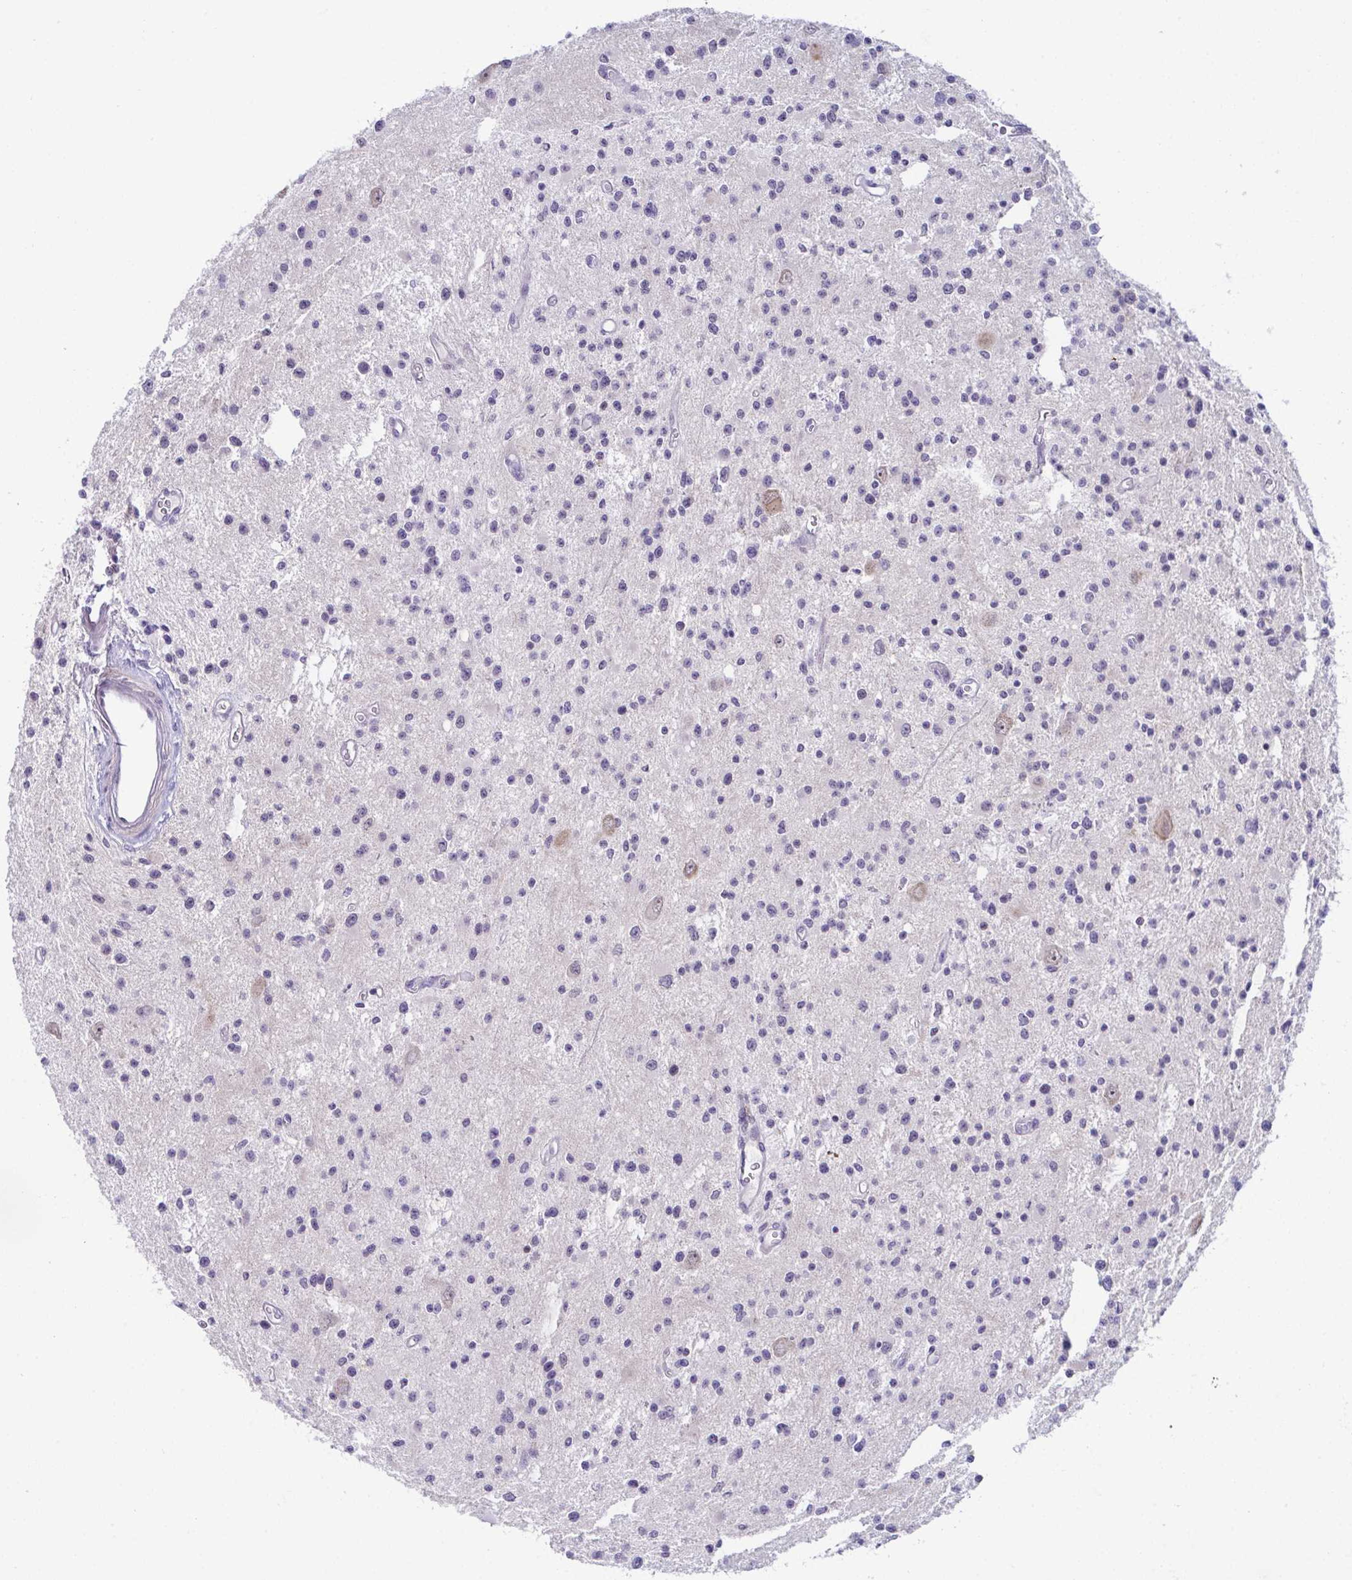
{"staining": {"intensity": "weak", "quantity": "<25%", "location": "nuclear"}, "tissue": "glioma", "cell_type": "Tumor cells", "image_type": "cancer", "snomed": [{"axis": "morphology", "description": "Glioma, malignant, Low grade"}, {"axis": "topography", "description": "Brain"}], "caption": "Tumor cells are negative for protein expression in human malignant glioma (low-grade). The staining is performed using DAB (3,3'-diaminobenzidine) brown chromogen with nuclei counter-stained in using hematoxylin.", "gene": "USP35", "patient": {"sex": "male", "age": 43}}